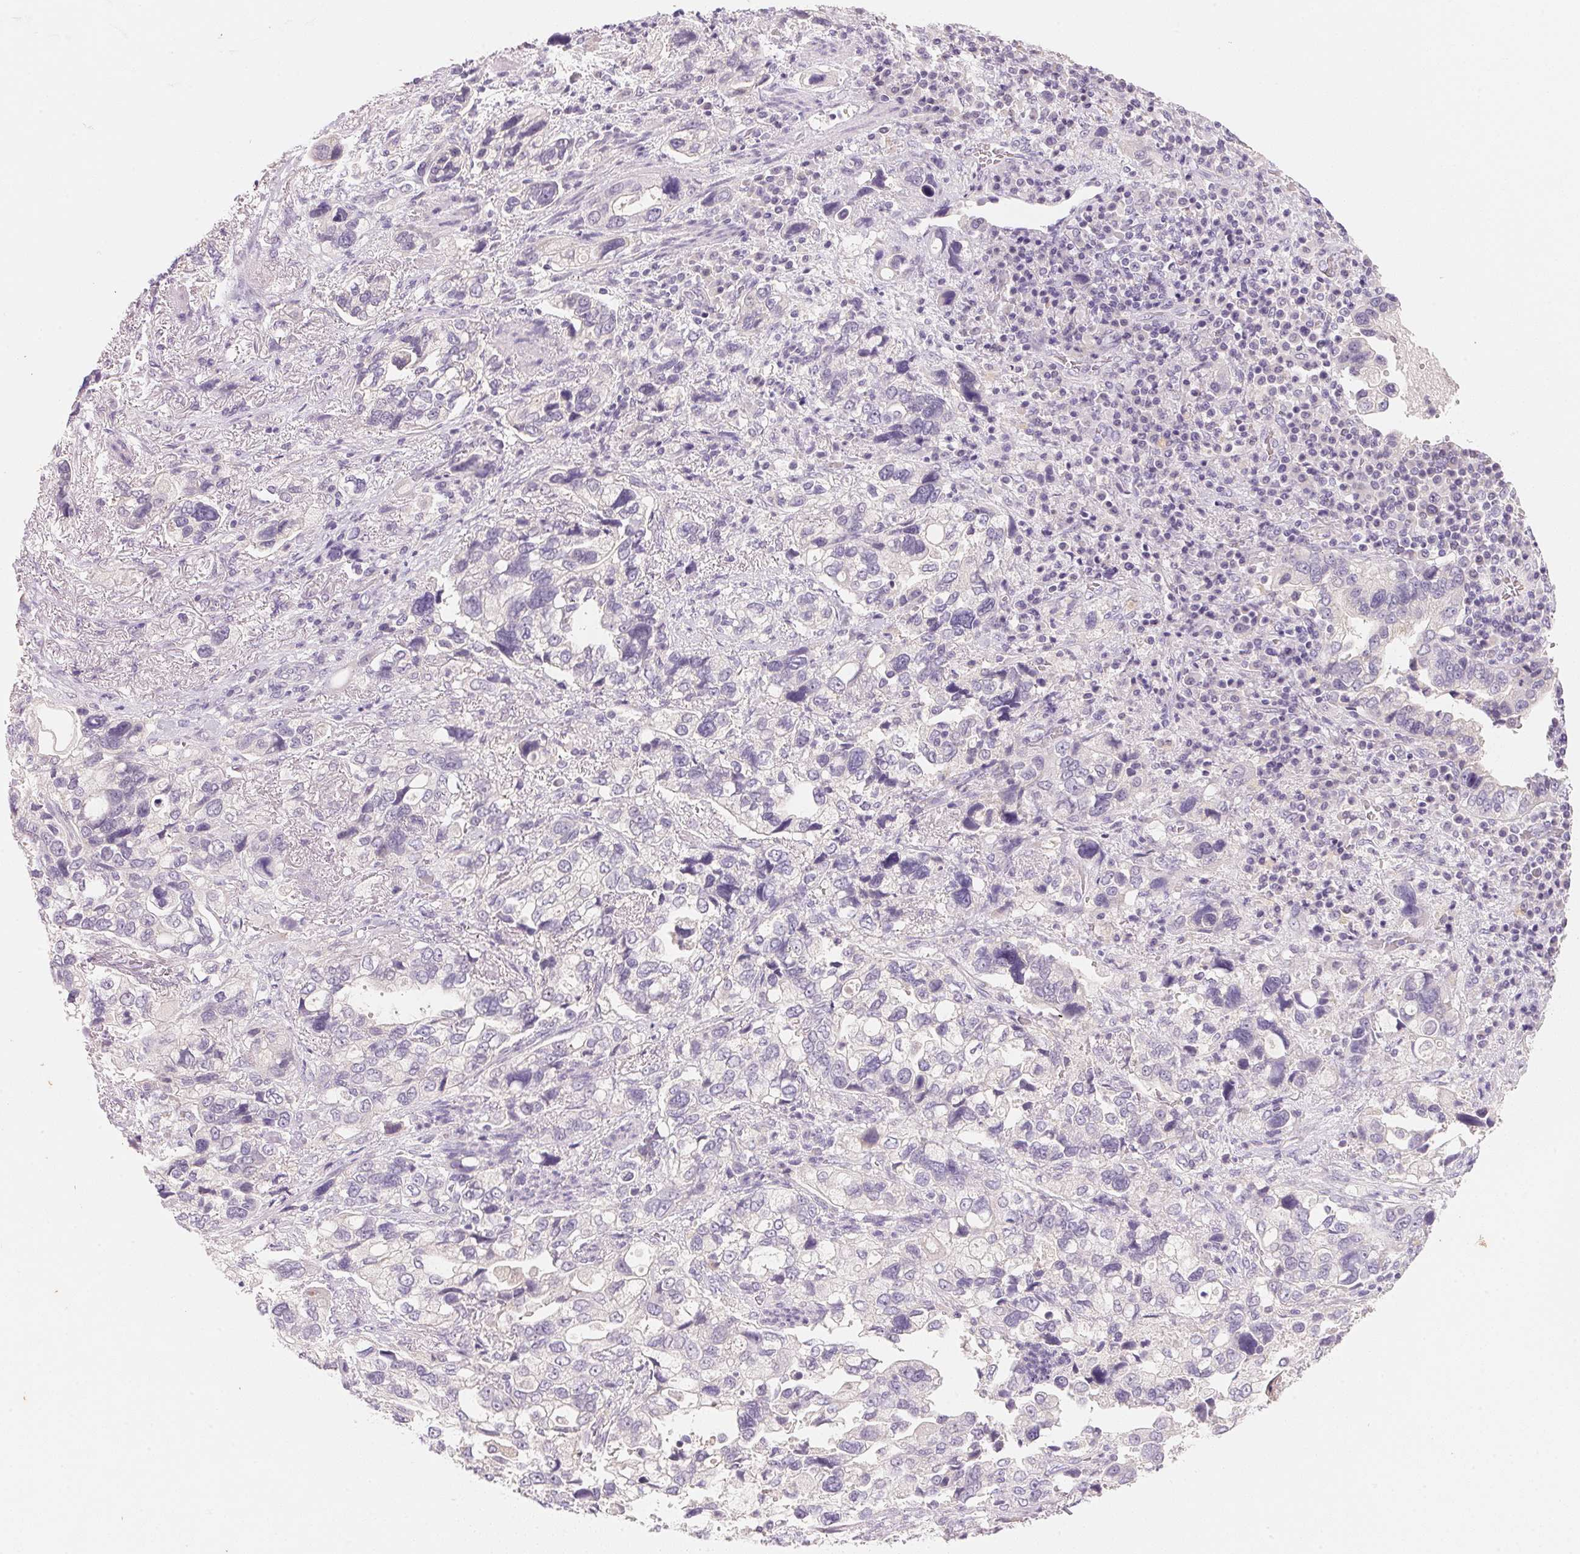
{"staining": {"intensity": "negative", "quantity": "none", "location": "none"}, "tissue": "stomach cancer", "cell_type": "Tumor cells", "image_type": "cancer", "snomed": [{"axis": "morphology", "description": "Adenocarcinoma, NOS"}, {"axis": "topography", "description": "Stomach, upper"}], "caption": "High magnification brightfield microscopy of stomach adenocarcinoma stained with DAB (3,3'-diaminobenzidine) (brown) and counterstained with hematoxylin (blue): tumor cells show no significant staining. Brightfield microscopy of IHC stained with DAB (3,3'-diaminobenzidine) (brown) and hematoxylin (blue), captured at high magnification.", "gene": "MCOLN3", "patient": {"sex": "female", "age": 81}}